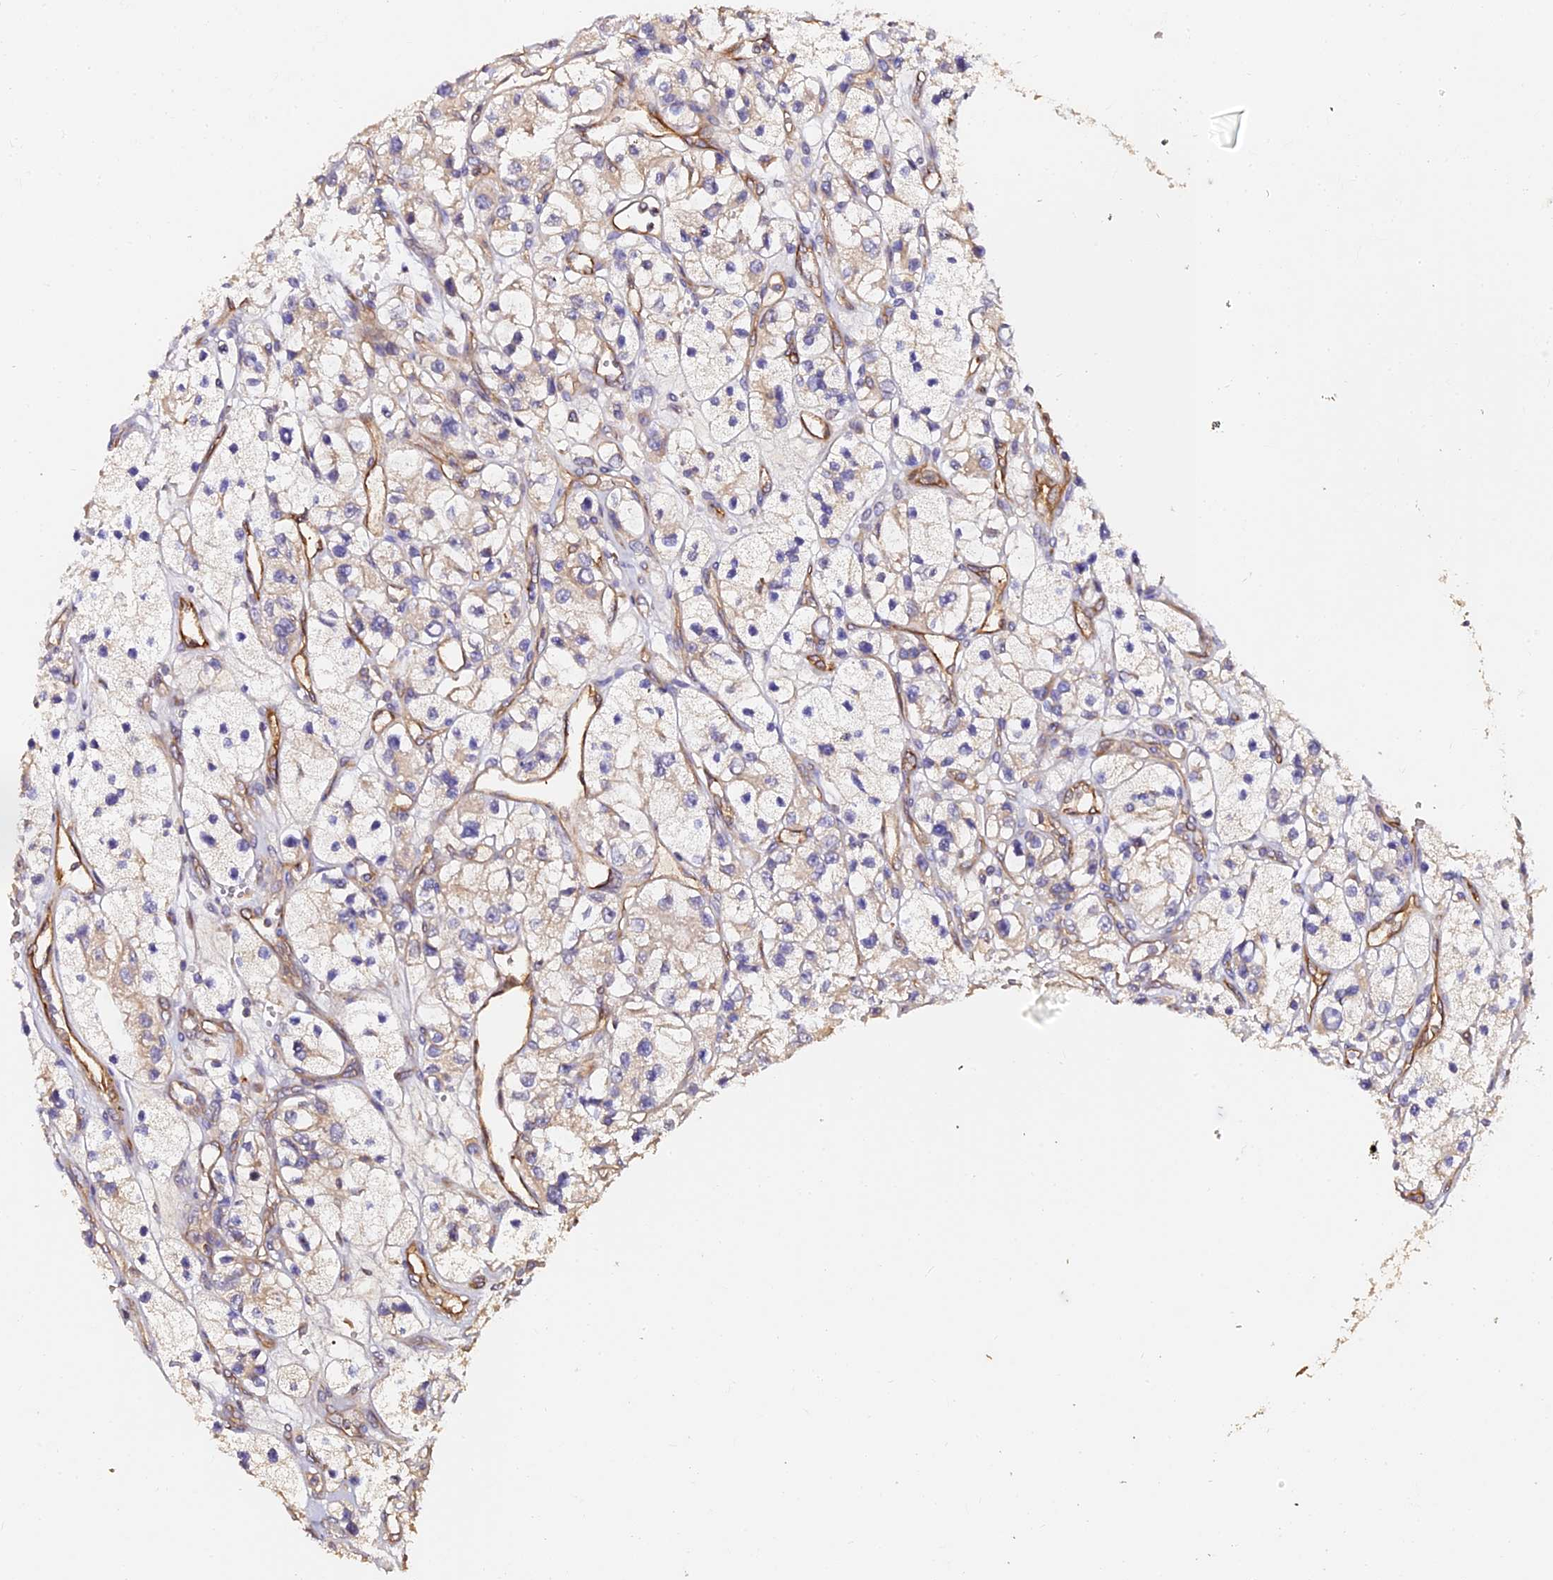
{"staining": {"intensity": "weak", "quantity": "<25%", "location": "cytoplasmic/membranous"}, "tissue": "renal cancer", "cell_type": "Tumor cells", "image_type": "cancer", "snomed": [{"axis": "morphology", "description": "Adenocarcinoma, NOS"}, {"axis": "topography", "description": "Kidney"}], "caption": "High power microscopy photomicrograph of an IHC micrograph of adenocarcinoma (renal), revealing no significant expression in tumor cells.", "gene": "TDO2", "patient": {"sex": "female", "age": 57}}